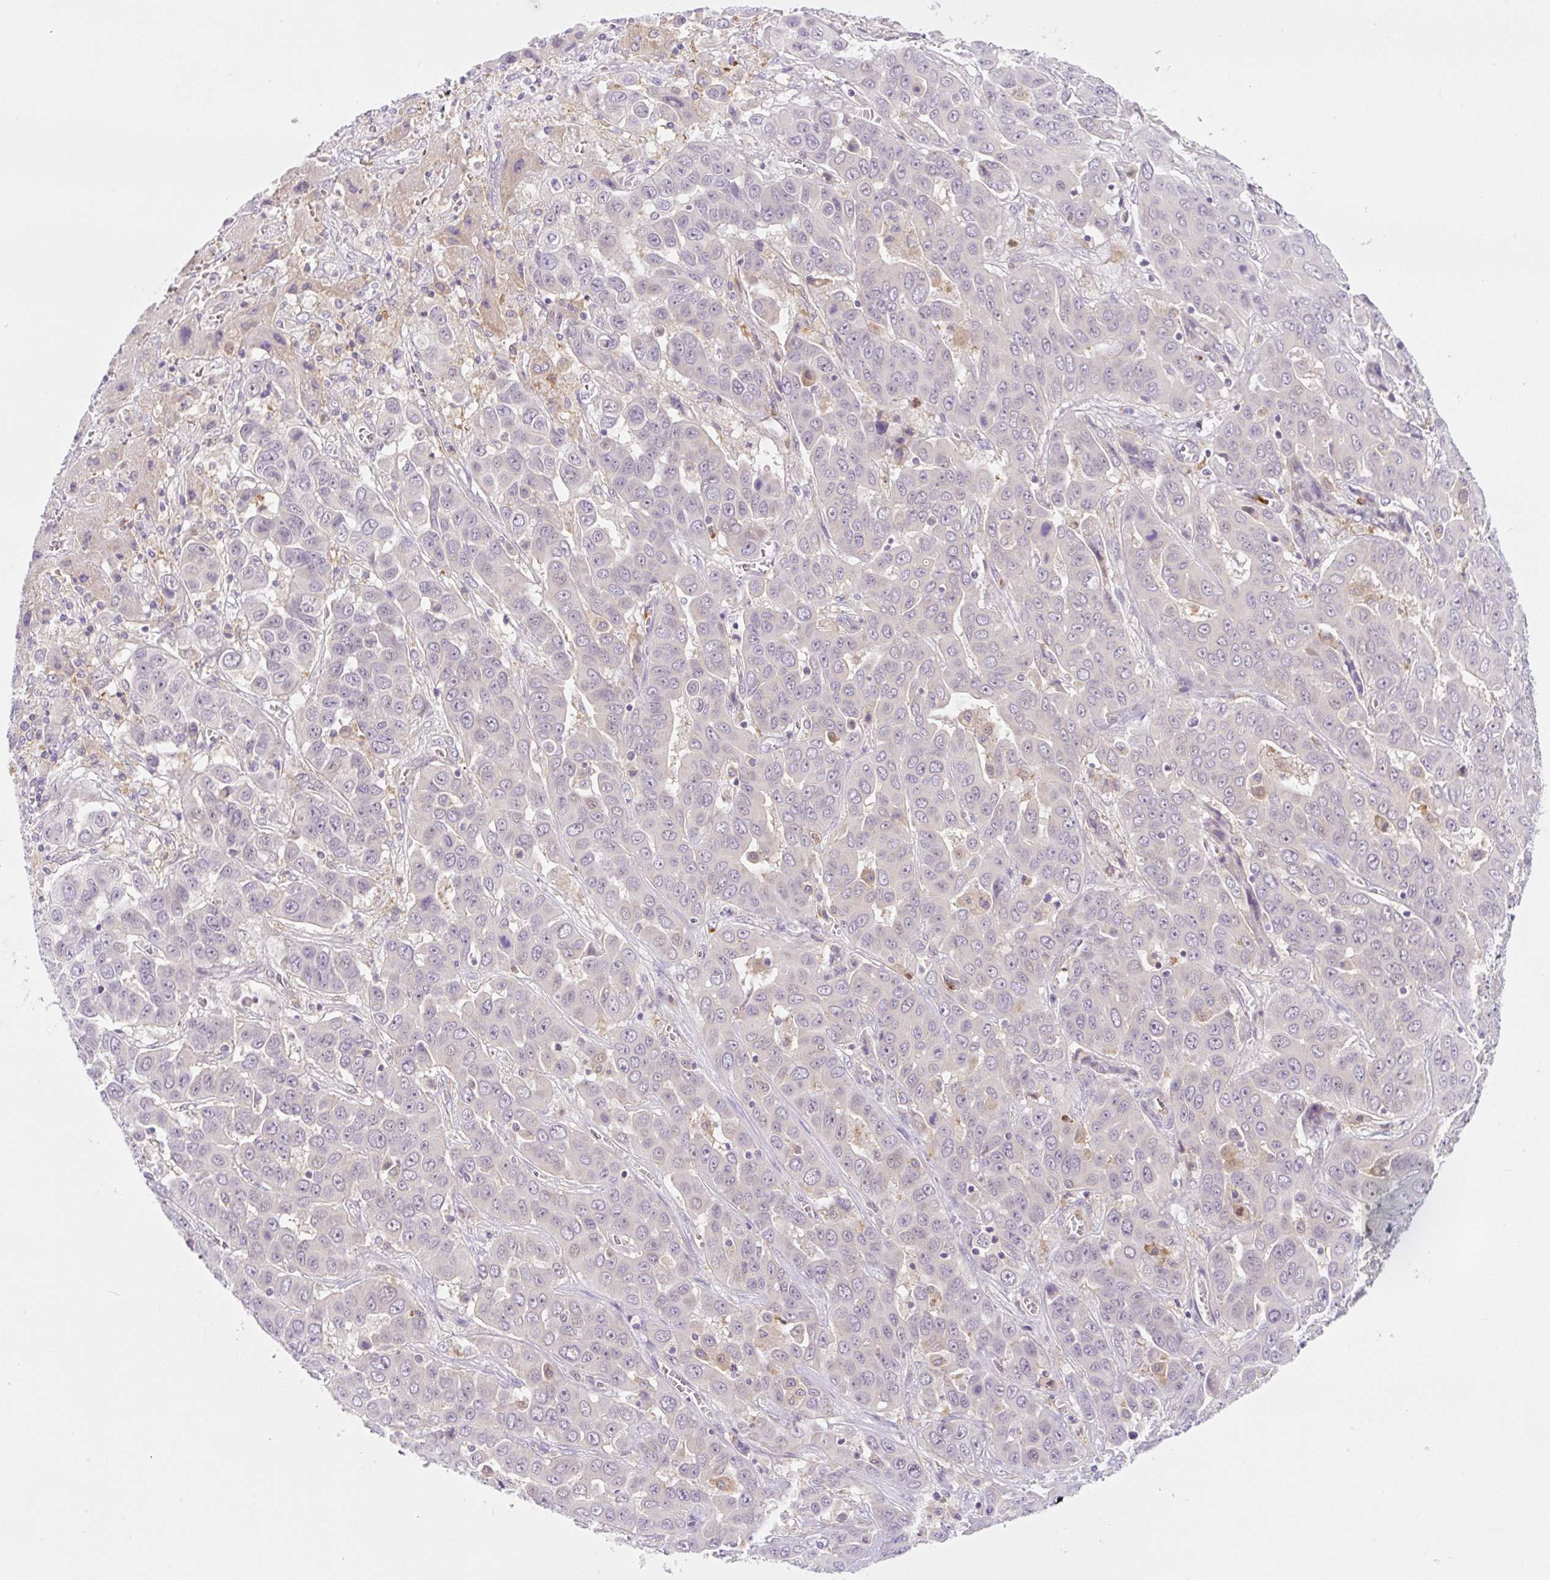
{"staining": {"intensity": "negative", "quantity": "none", "location": "none"}, "tissue": "liver cancer", "cell_type": "Tumor cells", "image_type": "cancer", "snomed": [{"axis": "morphology", "description": "Cholangiocarcinoma"}, {"axis": "topography", "description": "Liver"}], "caption": "IHC histopathology image of neoplastic tissue: liver cancer stained with DAB (3,3'-diaminobenzidine) displays no significant protein staining in tumor cells.", "gene": "OMA1", "patient": {"sex": "female", "age": 52}}